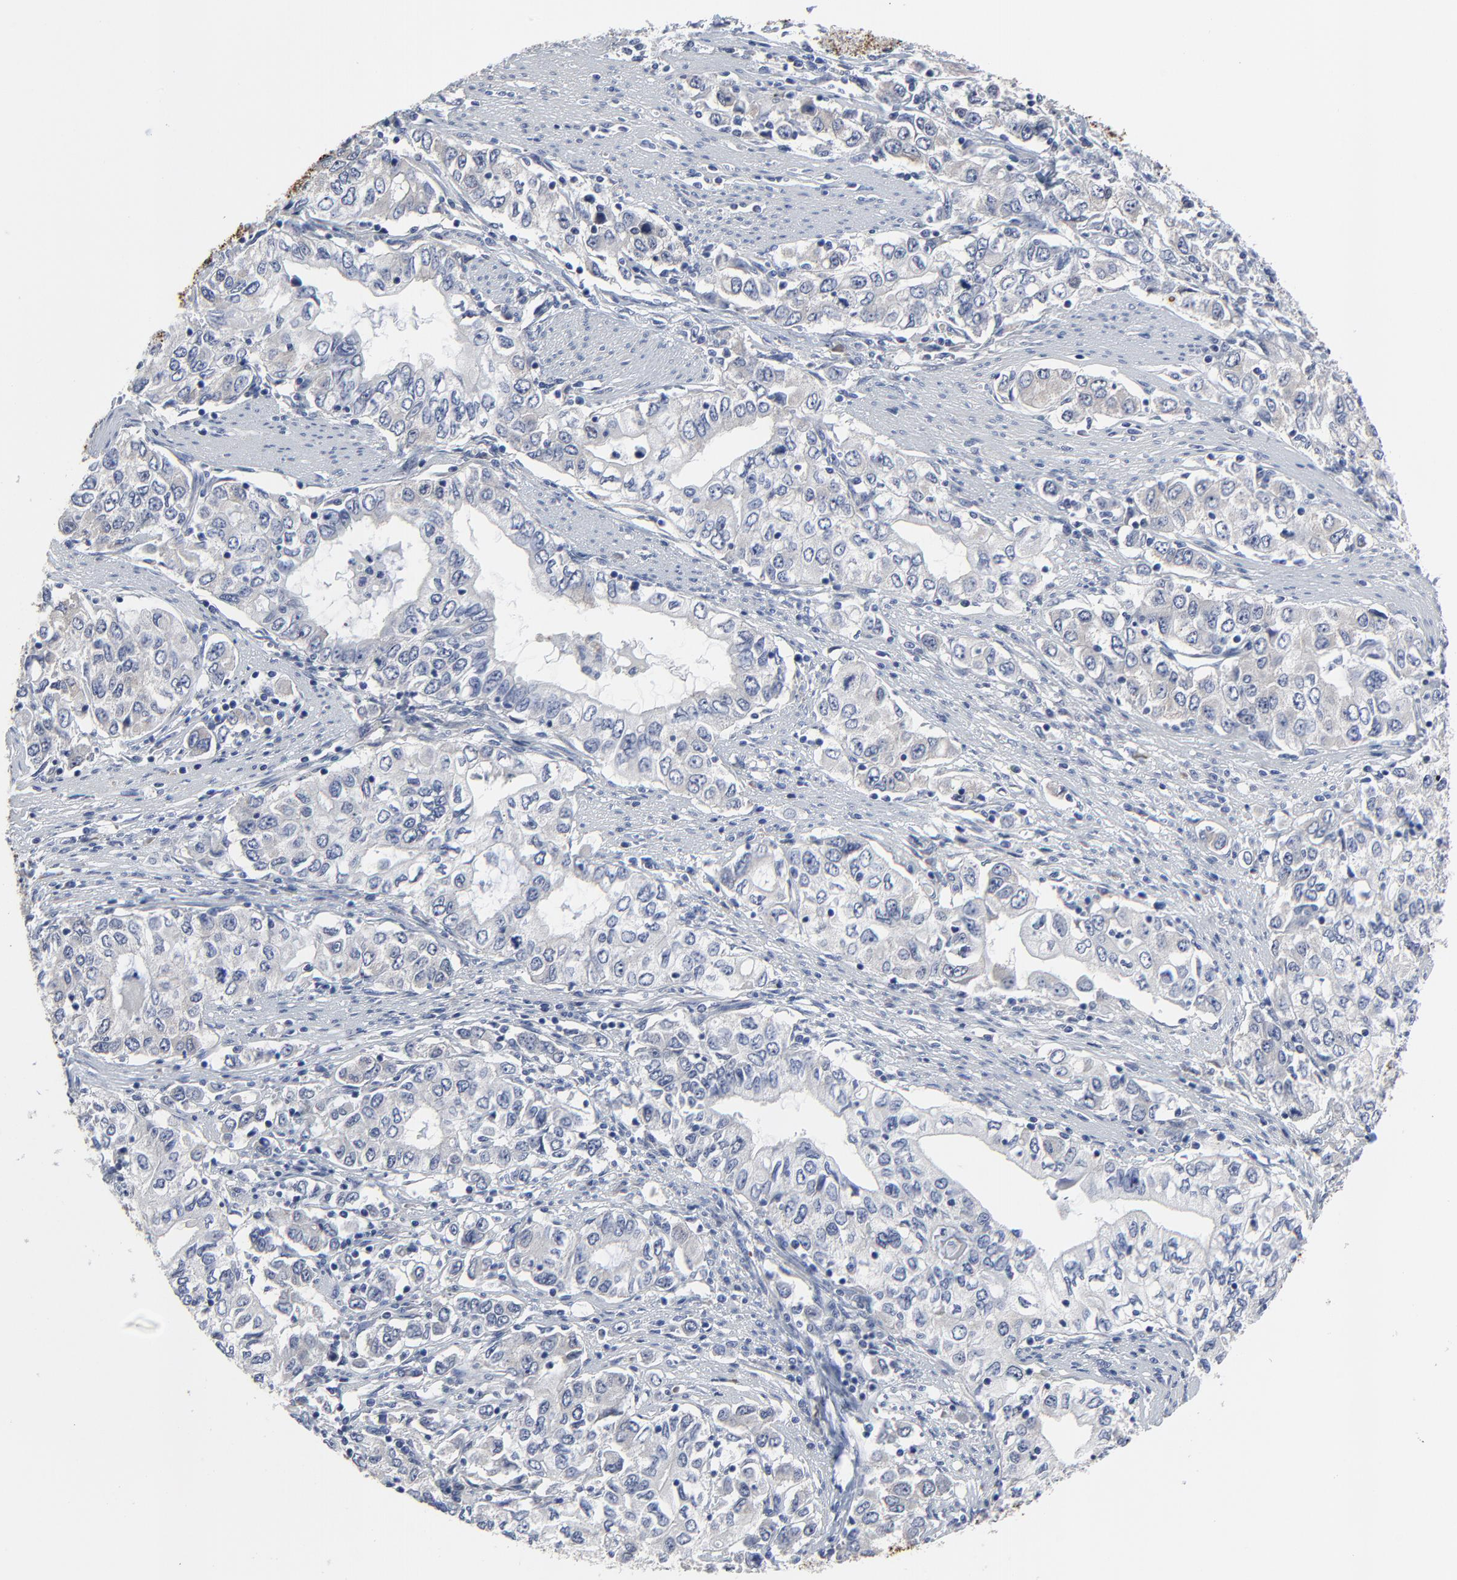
{"staining": {"intensity": "negative", "quantity": "none", "location": "none"}, "tissue": "stomach cancer", "cell_type": "Tumor cells", "image_type": "cancer", "snomed": [{"axis": "morphology", "description": "Adenocarcinoma, NOS"}, {"axis": "topography", "description": "Stomach, lower"}], "caption": "Immunohistochemical staining of stomach cancer shows no significant positivity in tumor cells.", "gene": "NLGN3", "patient": {"sex": "female", "age": 72}}